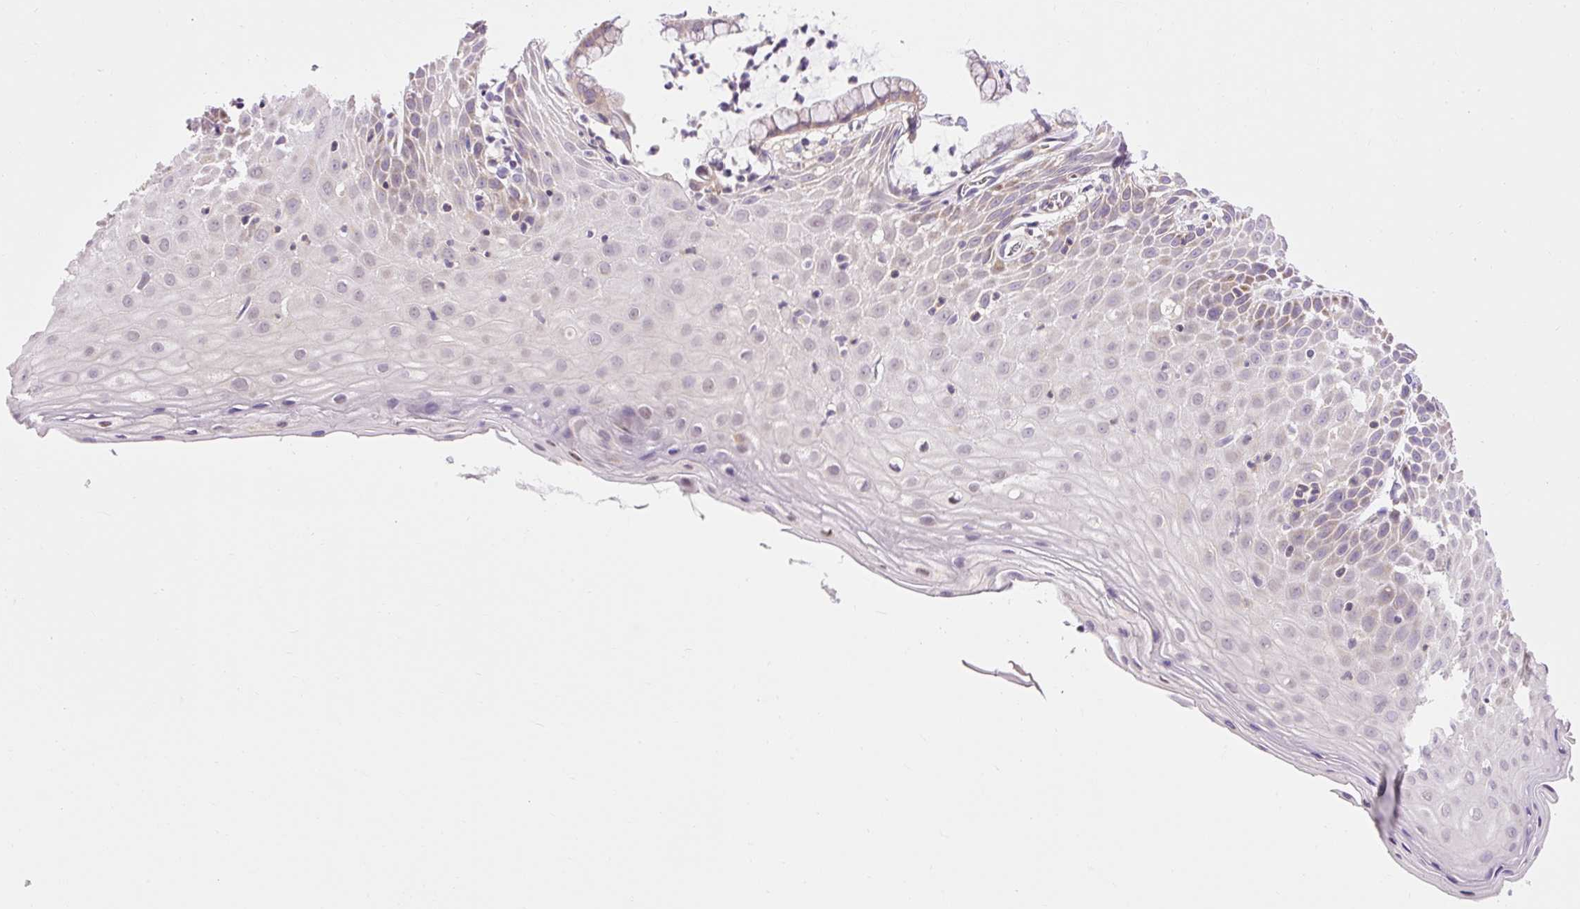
{"staining": {"intensity": "moderate", "quantity": "<25%", "location": "cytoplasmic/membranous"}, "tissue": "cervix", "cell_type": "Glandular cells", "image_type": "normal", "snomed": [{"axis": "morphology", "description": "Normal tissue, NOS"}, {"axis": "topography", "description": "Cervix"}], "caption": "This image exhibits immunohistochemistry (IHC) staining of benign human cervix, with low moderate cytoplasmic/membranous expression in about <25% of glandular cells.", "gene": "IMMT", "patient": {"sex": "female", "age": 36}}